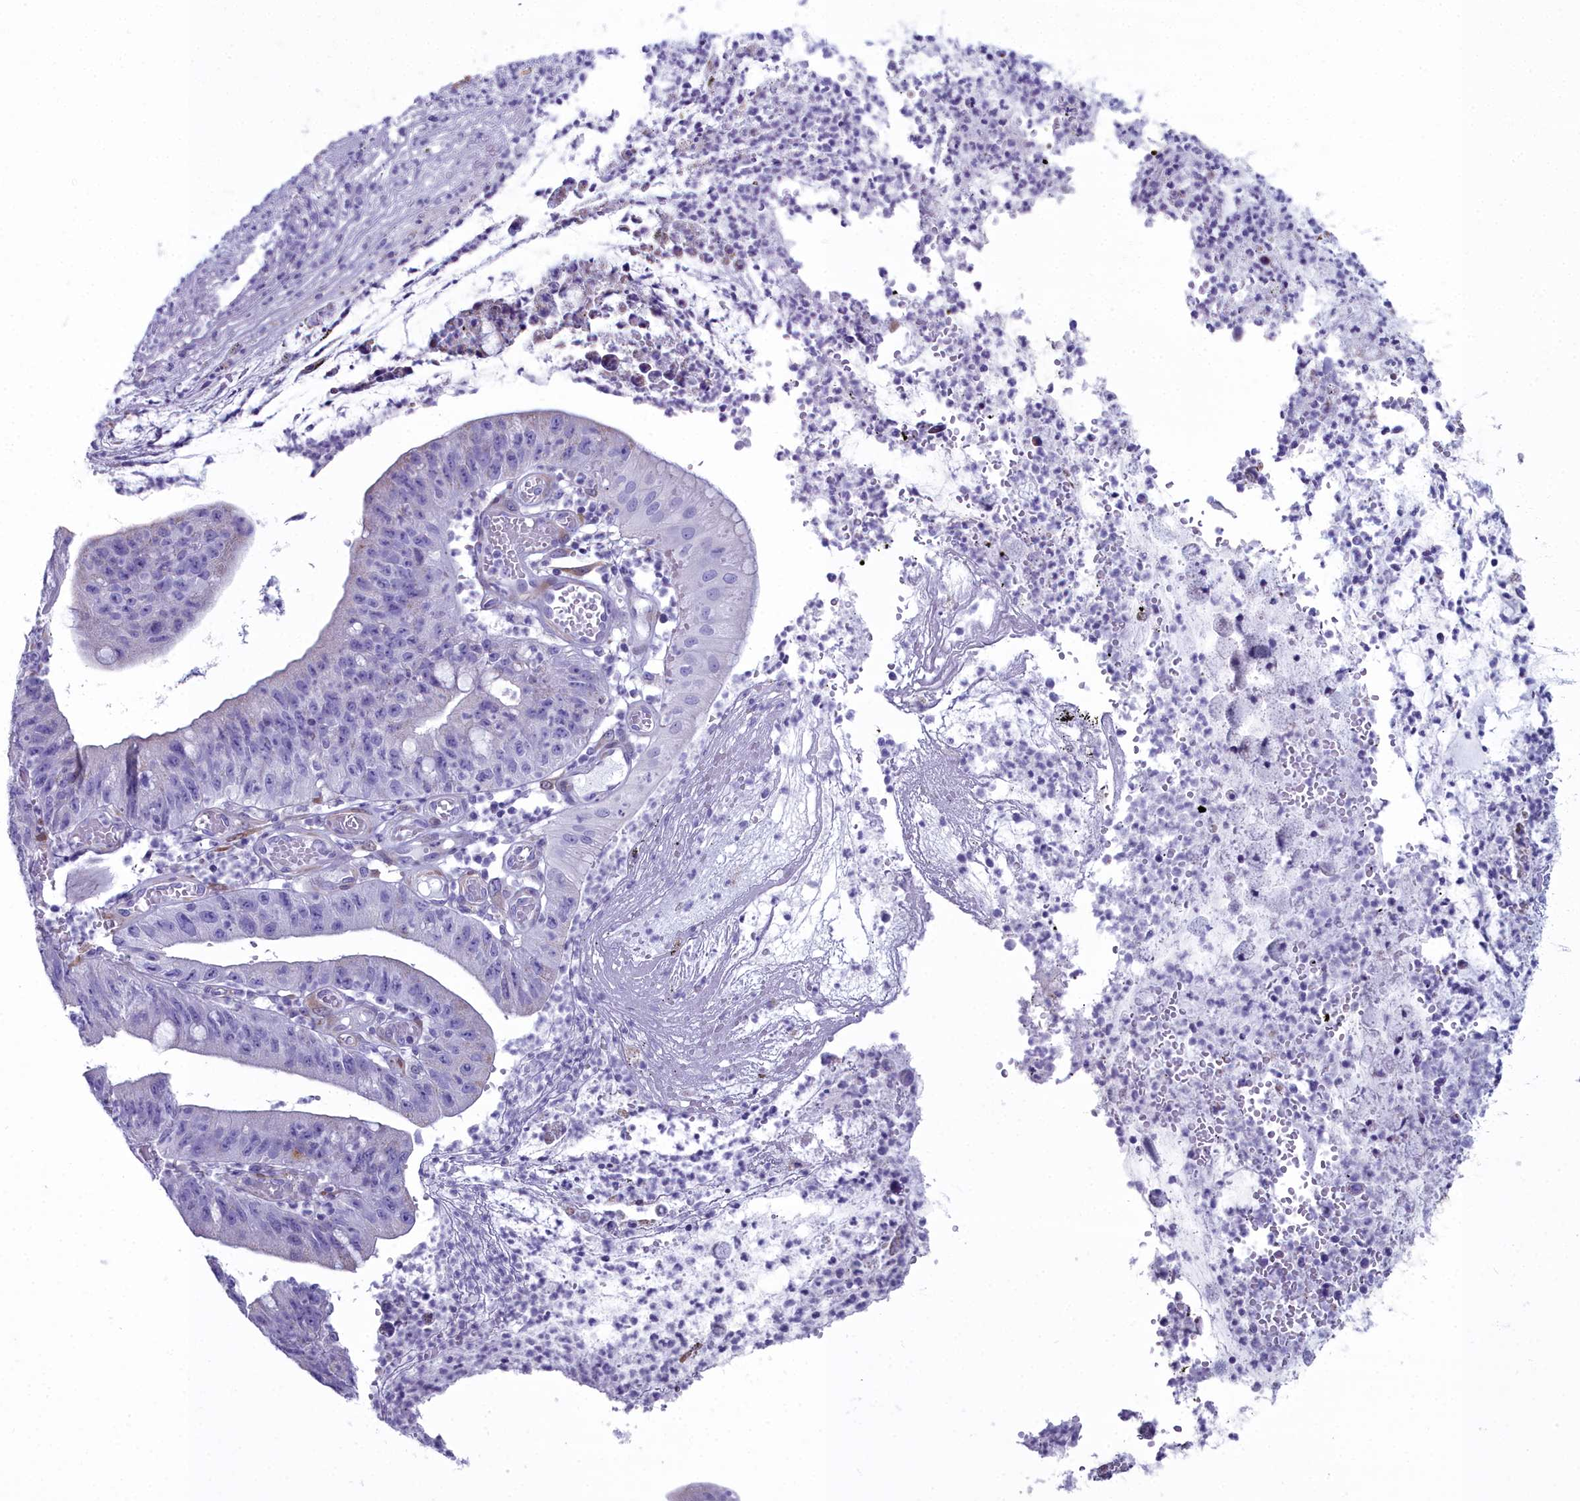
{"staining": {"intensity": "negative", "quantity": "none", "location": "none"}, "tissue": "stomach cancer", "cell_type": "Tumor cells", "image_type": "cancer", "snomed": [{"axis": "morphology", "description": "Adenocarcinoma, NOS"}, {"axis": "topography", "description": "Stomach"}], "caption": "Stomach cancer stained for a protein using immunohistochemistry reveals no expression tumor cells.", "gene": "PPP1R14A", "patient": {"sex": "male", "age": 59}}